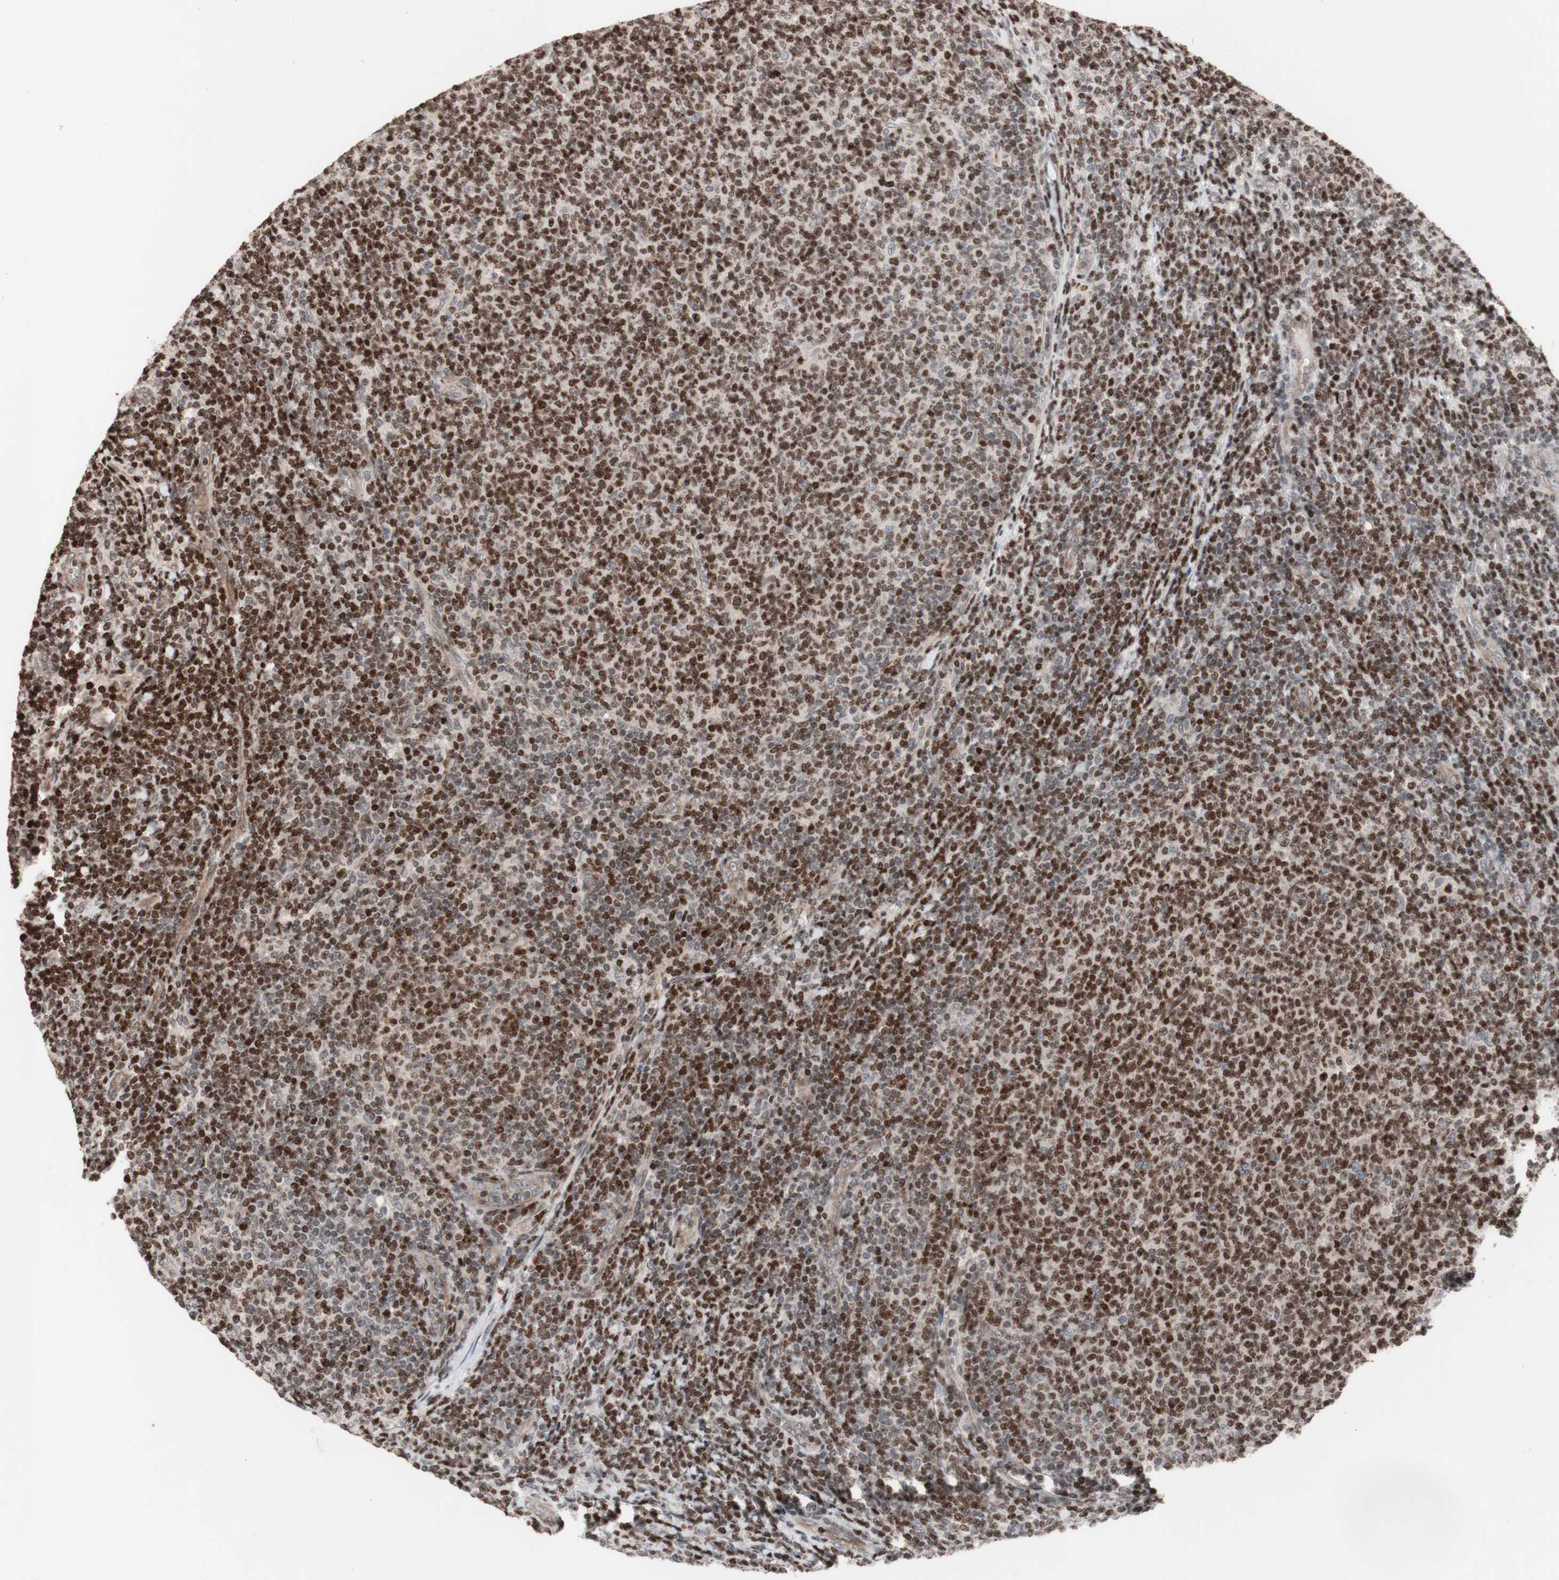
{"staining": {"intensity": "strong", "quantity": "25%-75%", "location": "cytoplasmic/membranous,nuclear"}, "tissue": "lymphoma", "cell_type": "Tumor cells", "image_type": "cancer", "snomed": [{"axis": "morphology", "description": "Malignant lymphoma, non-Hodgkin's type, Low grade"}, {"axis": "topography", "description": "Lymph node"}], "caption": "Brown immunohistochemical staining in lymphoma shows strong cytoplasmic/membranous and nuclear expression in about 25%-75% of tumor cells. The staining was performed using DAB (3,3'-diaminobenzidine), with brown indicating positive protein expression. Nuclei are stained blue with hematoxylin.", "gene": "POLA1", "patient": {"sex": "male", "age": 66}}